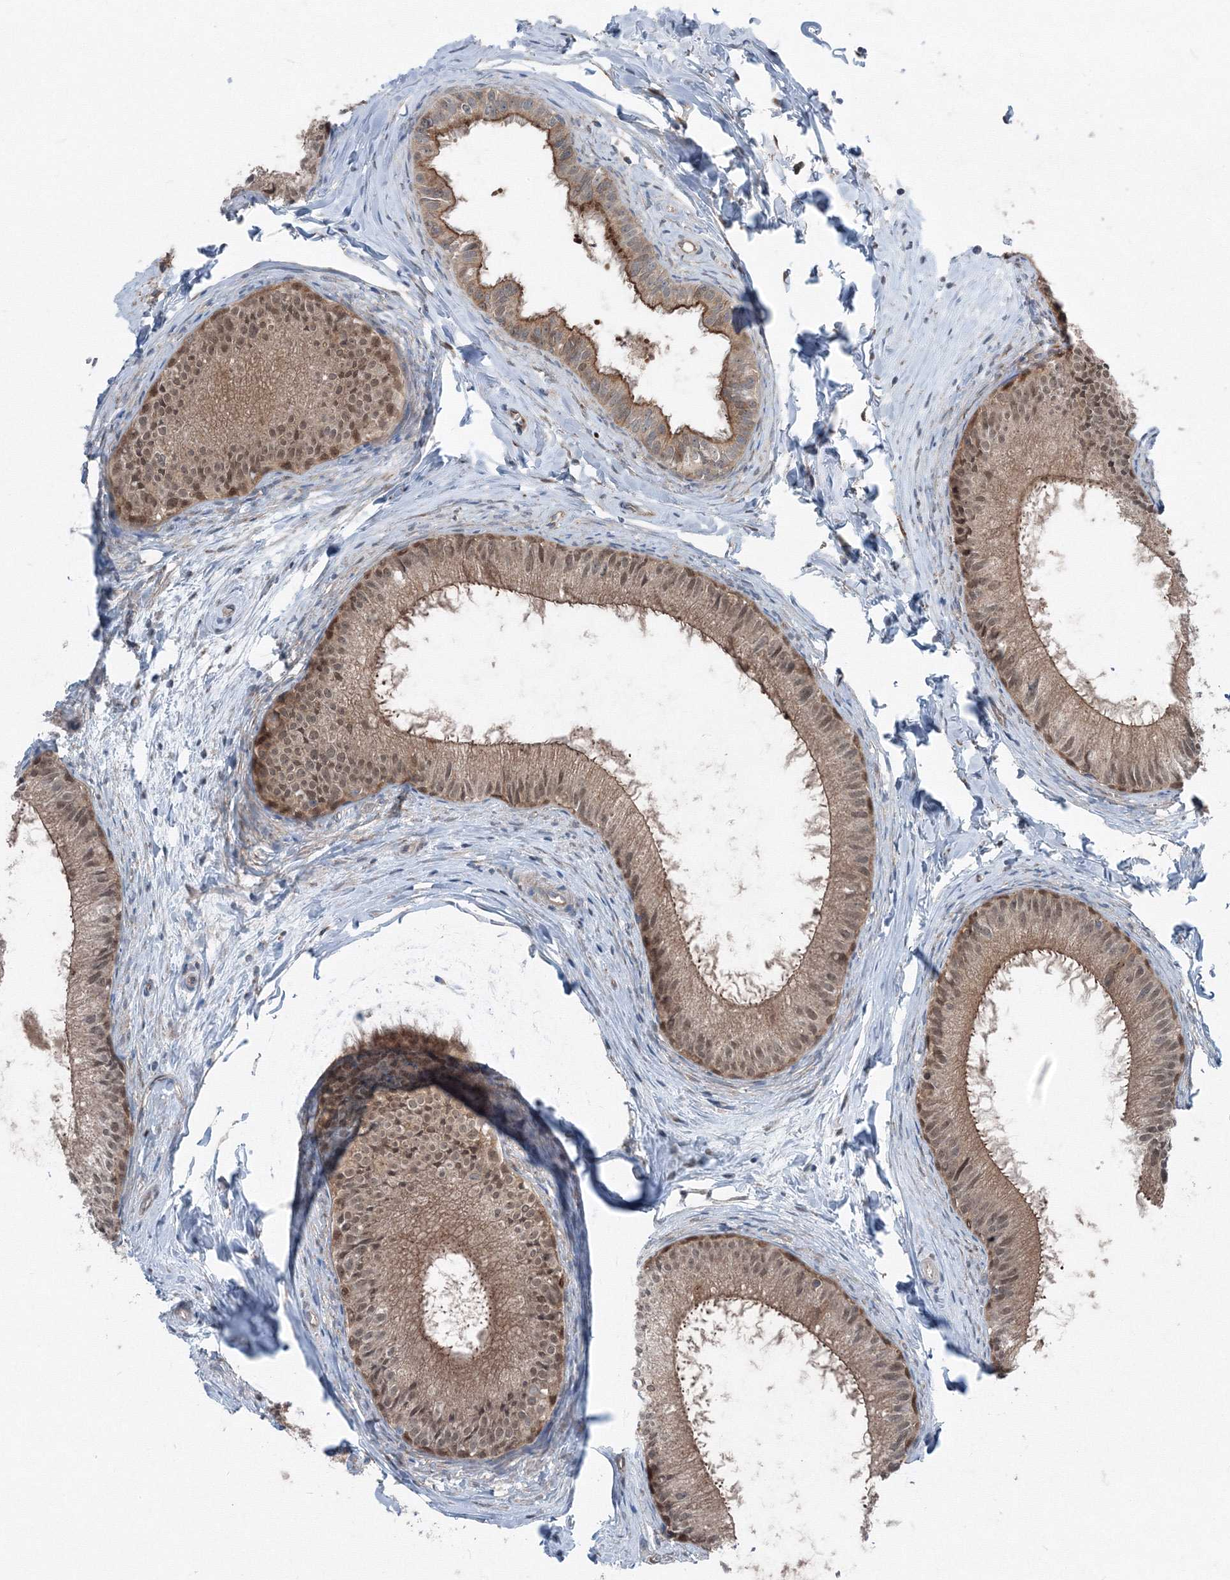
{"staining": {"intensity": "strong", "quantity": ">75%", "location": "cytoplasmic/membranous,nuclear"}, "tissue": "epididymis", "cell_type": "Glandular cells", "image_type": "normal", "snomed": [{"axis": "morphology", "description": "Normal tissue, NOS"}, {"axis": "topography", "description": "Epididymis"}], "caption": "DAB (3,3'-diaminobenzidine) immunohistochemical staining of normal epididymis shows strong cytoplasmic/membranous,nuclear protein positivity in approximately >75% of glandular cells.", "gene": "TPRKB", "patient": {"sex": "male", "age": 34}}